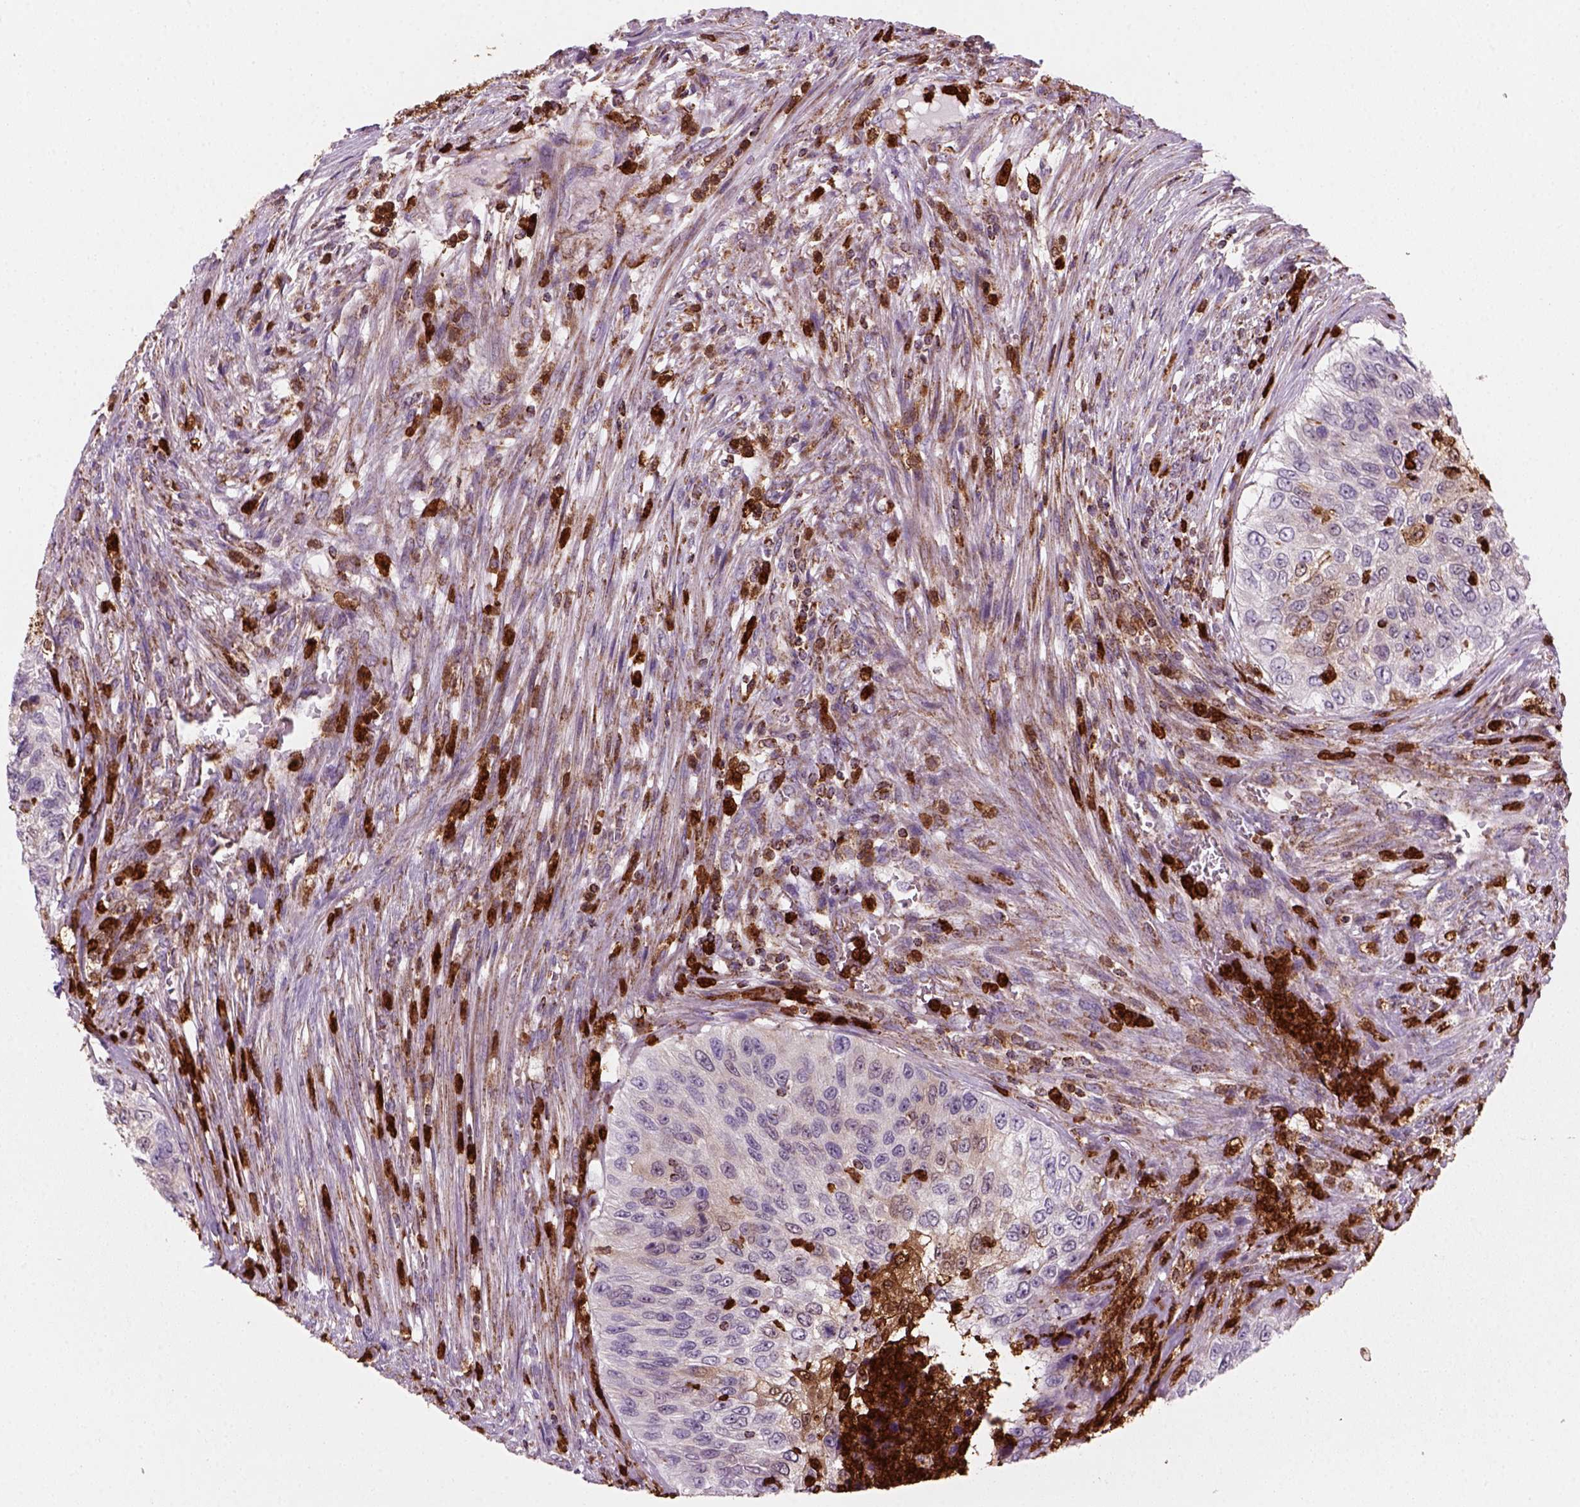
{"staining": {"intensity": "moderate", "quantity": "<25%", "location": "cytoplasmic/membranous"}, "tissue": "urothelial cancer", "cell_type": "Tumor cells", "image_type": "cancer", "snomed": [{"axis": "morphology", "description": "Urothelial carcinoma, High grade"}, {"axis": "topography", "description": "Urinary bladder"}], "caption": "Brown immunohistochemical staining in human urothelial cancer demonstrates moderate cytoplasmic/membranous positivity in approximately <25% of tumor cells. (IHC, brightfield microscopy, high magnification).", "gene": "NUDT16L1", "patient": {"sex": "female", "age": 60}}